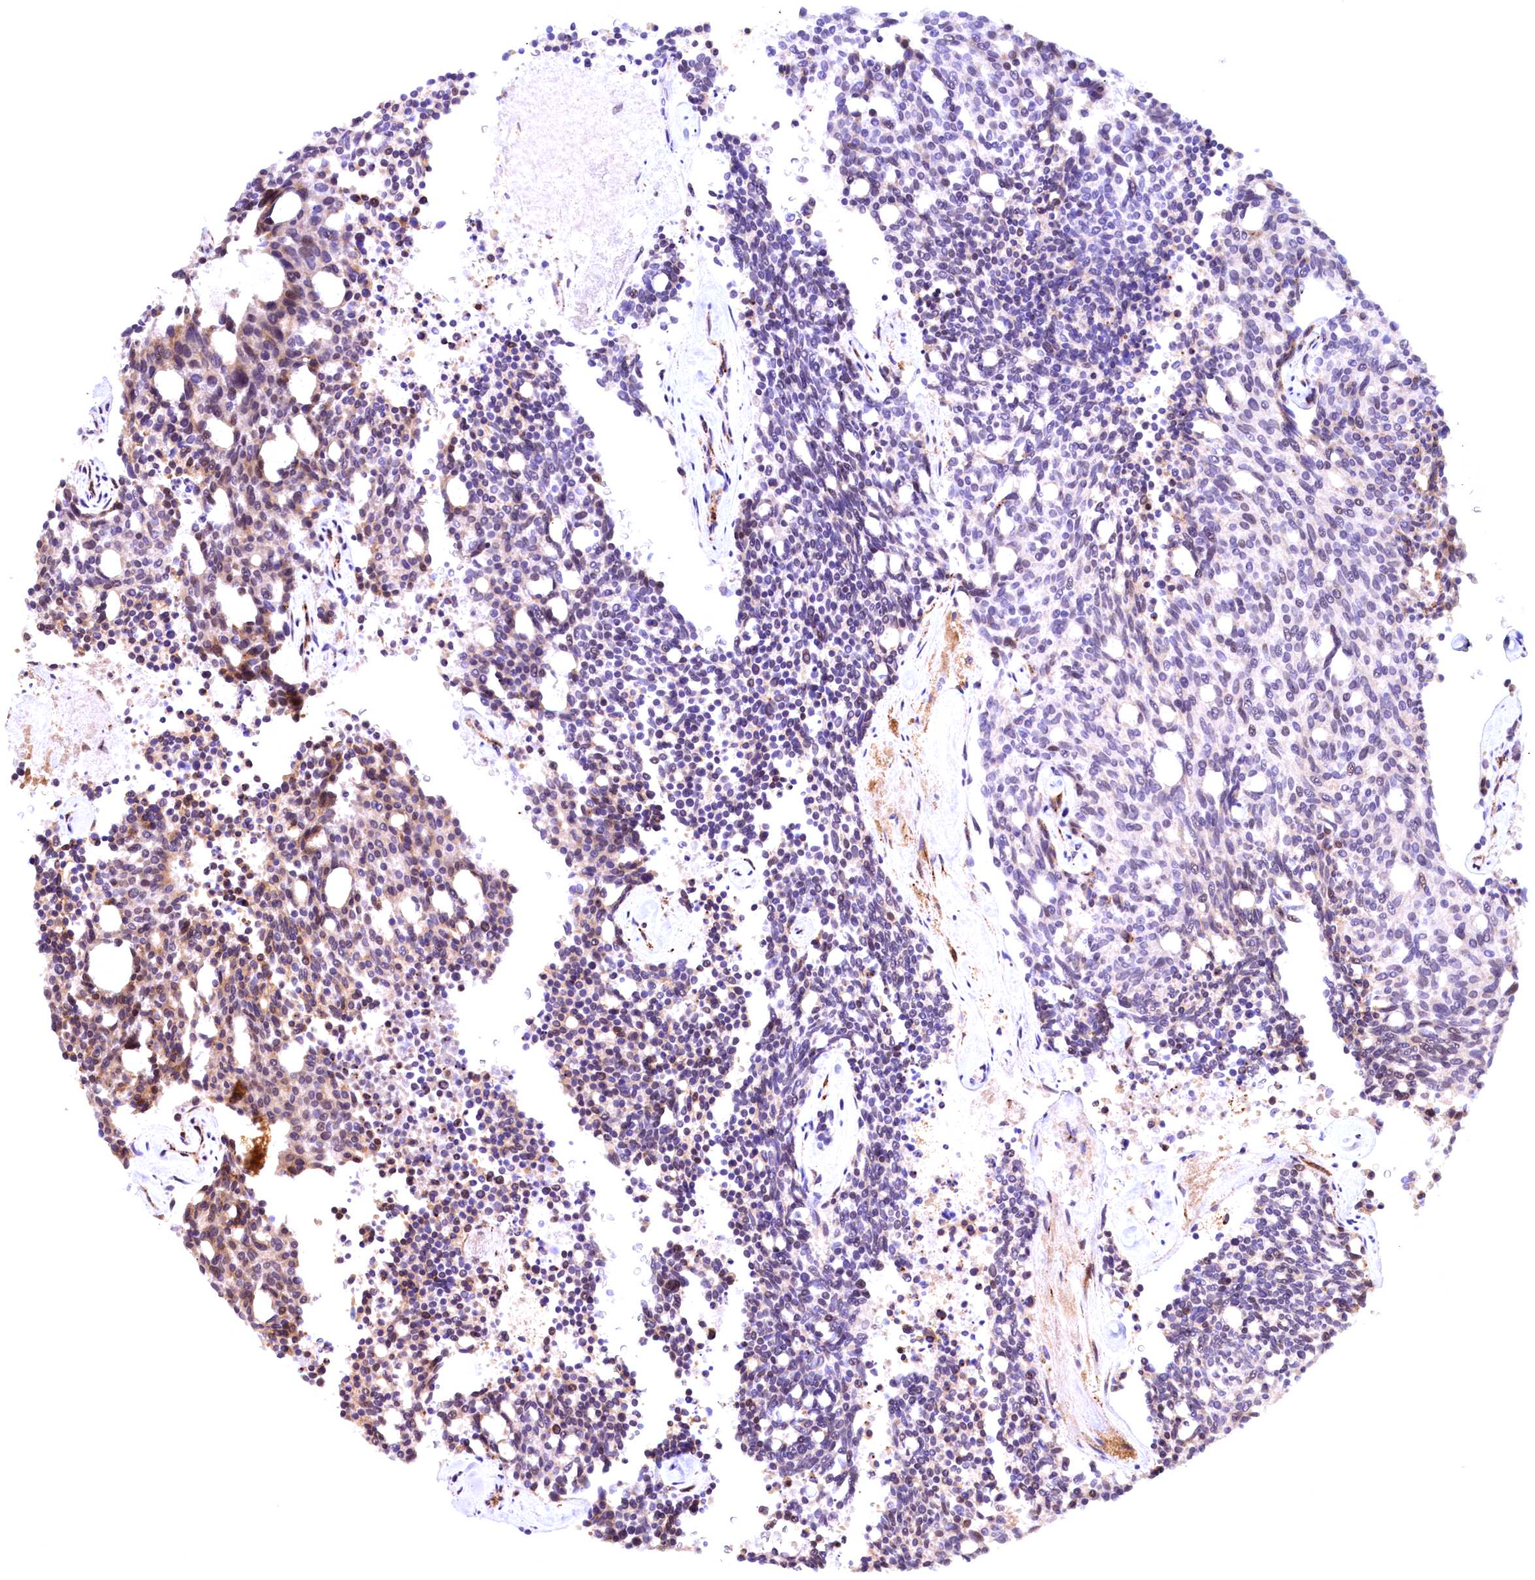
{"staining": {"intensity": "weak", "quantity": "<25%", "location": "cytoplasmic/membranous"}, "tissue": "carcinoid", "cell_type": "Tumor cells", "image_type": "cancer", "snomed": [{"axis": "morphology", "description": "Carcinoid, malignant, NOS"}, {"axis": "topography", "description": "Pancreas"}], "caption": "DAB (3,3'-diaminobenzidine) immunohistochemical staining of carcinoid (malignant) reveals no significant staining in tumor cells. Nuclei are stained in blue.", "gene": "FBXO45", "patient": {"sex": "female", "age": 54}}